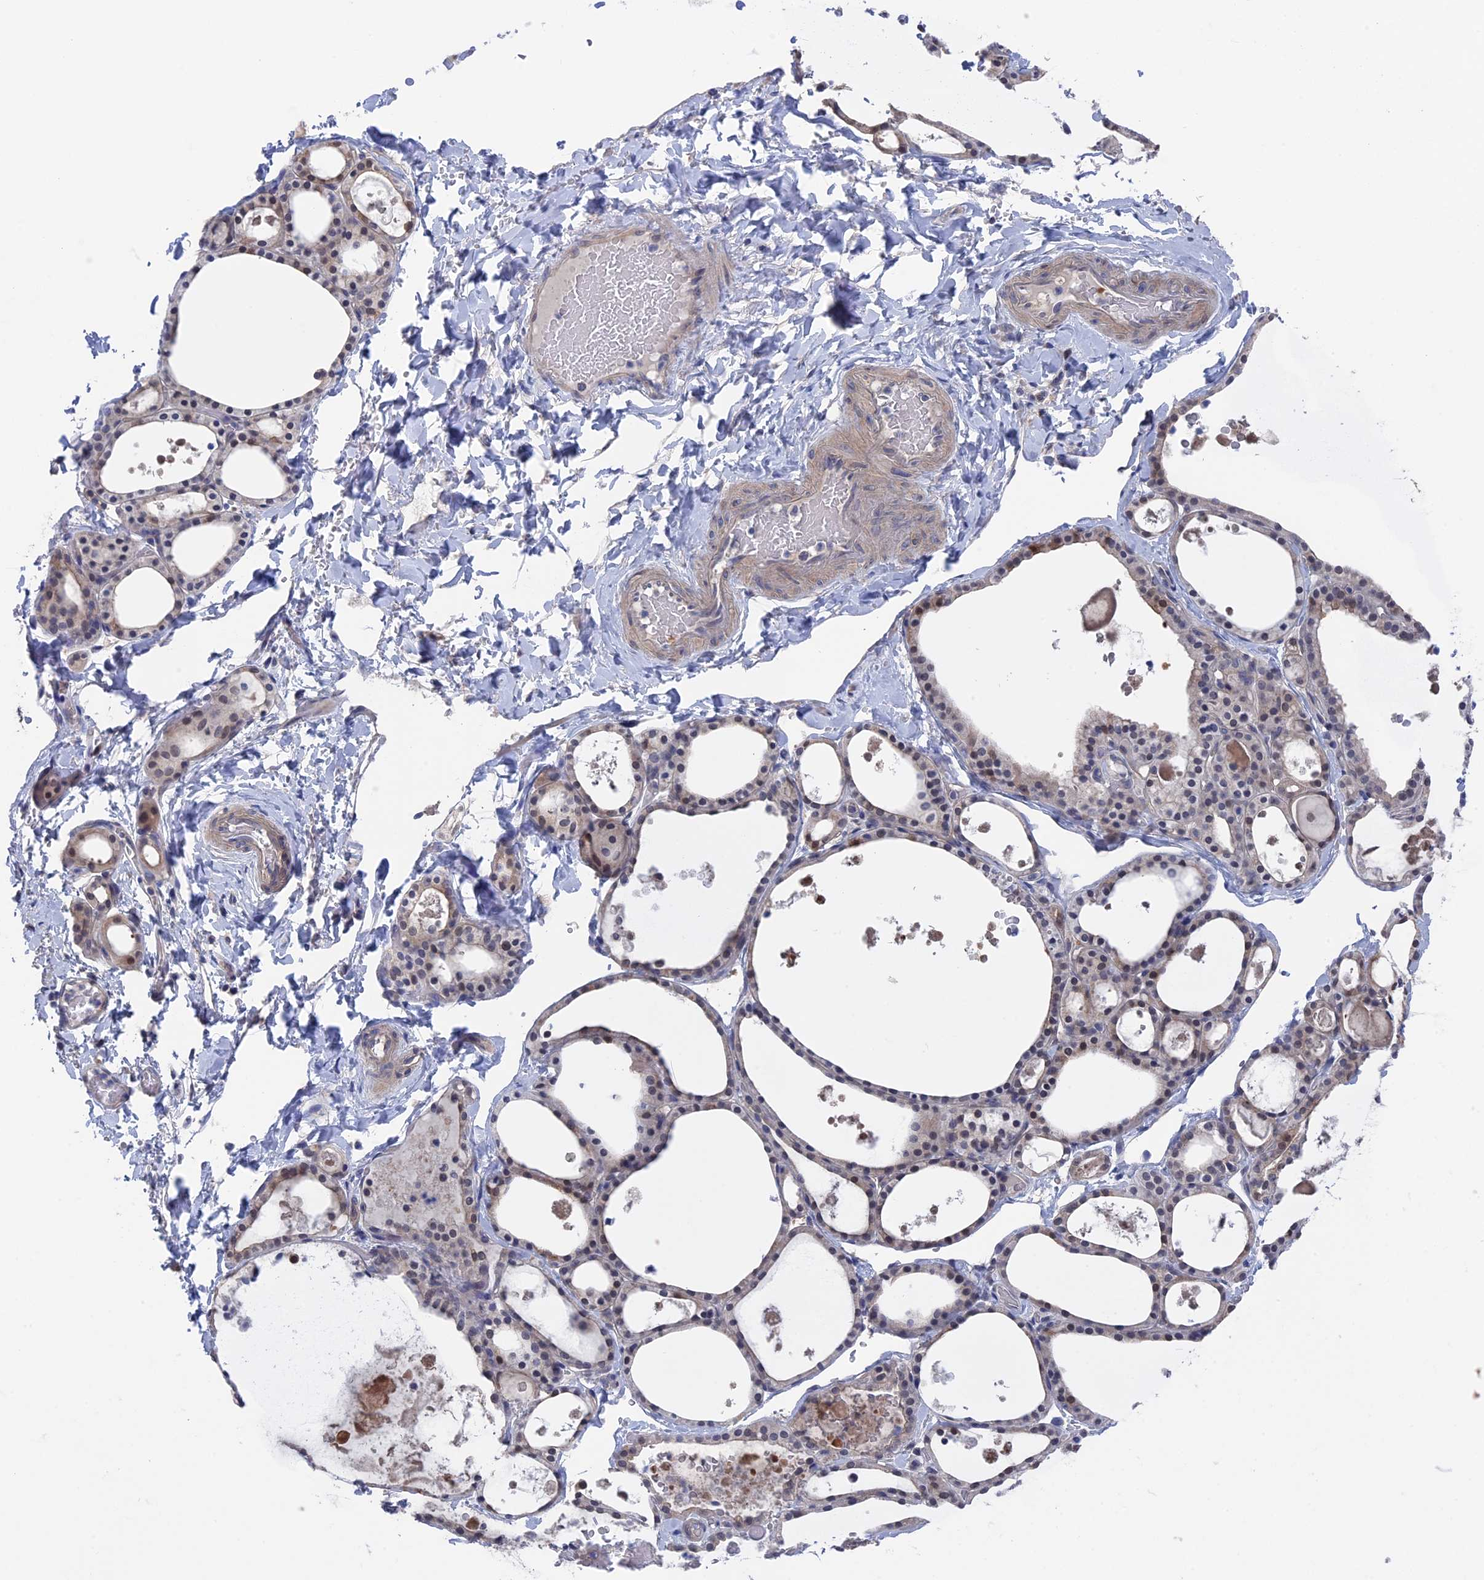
{"staining": {"intensity": "moderate", "quantity": "25%-75%", "location": "cytoplasmic/membranous,nuclear"}, "tissue": "thyroid gland", "cell_type": "Glandular cells", "image_type": "normal", "snomed": [{"axis": "morphology", "description": "Normal tissue, NOS"}, {"axis": "topography", "description": "Thyroid gland"}], "caption": "Unremarkable thyroid gland displays moderate cytoplasmic/membranous,nuclear expression in about 25%-75% of glandular cells, visualized by immunohistochemistry.", "gene": "NUTF2", "patient": {"sex": "male", "age": 56}}